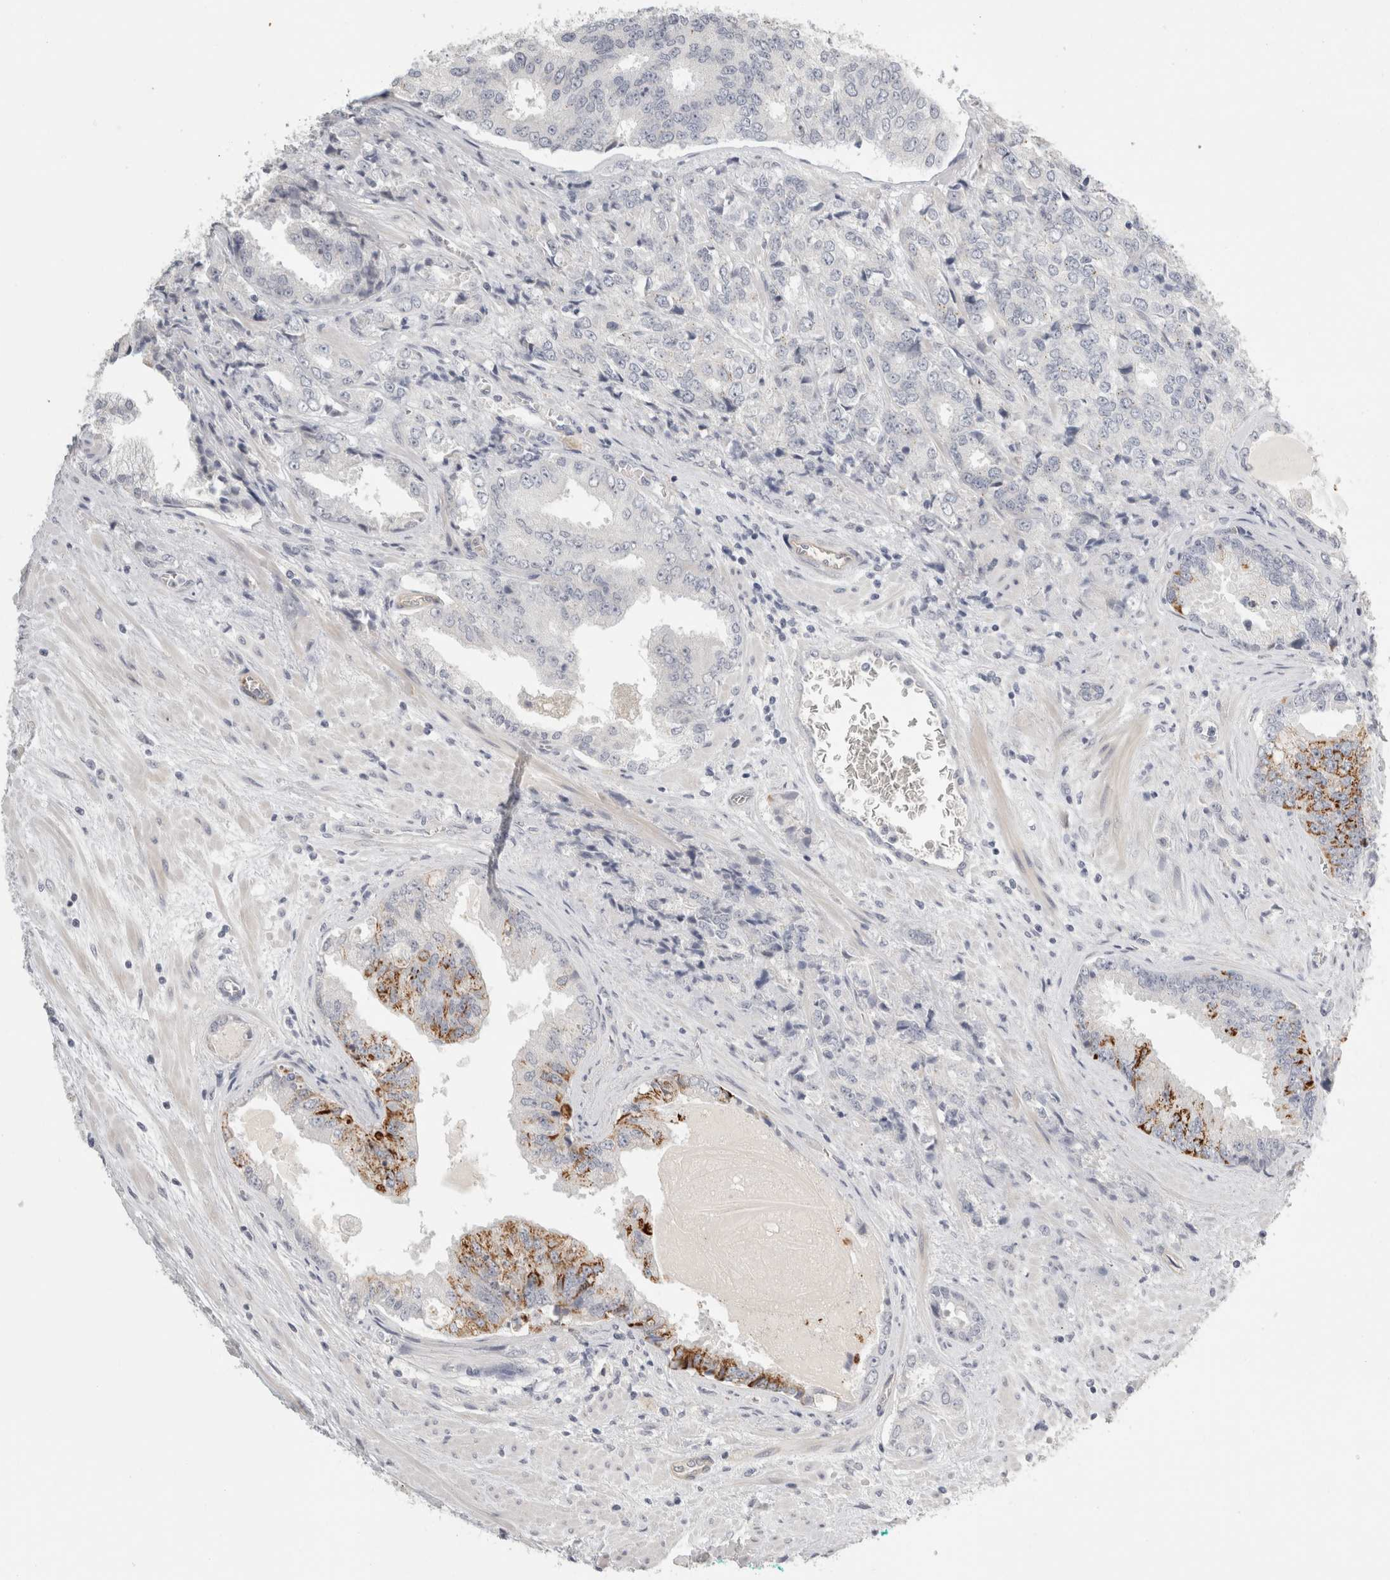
{"staining": {"intensity": "negative", "quantity": "none", "location": "none"}, "tissue": "prostate cancer", "cell_type": "Tumor cells", "image_type": "cancer", "snomed": [{"axis": "morphology", "description": "Adenocarcinoma, High grade"}, {"axis": "topography", "description": "Prostate"}], "caption": "High-grade adenocarcinoma (prostate) was stained to show a protein in brown. There is no significant expression in tumor cells.", "gene": "FBLIM1", "patient": {"sex": "male", "age": 58}}